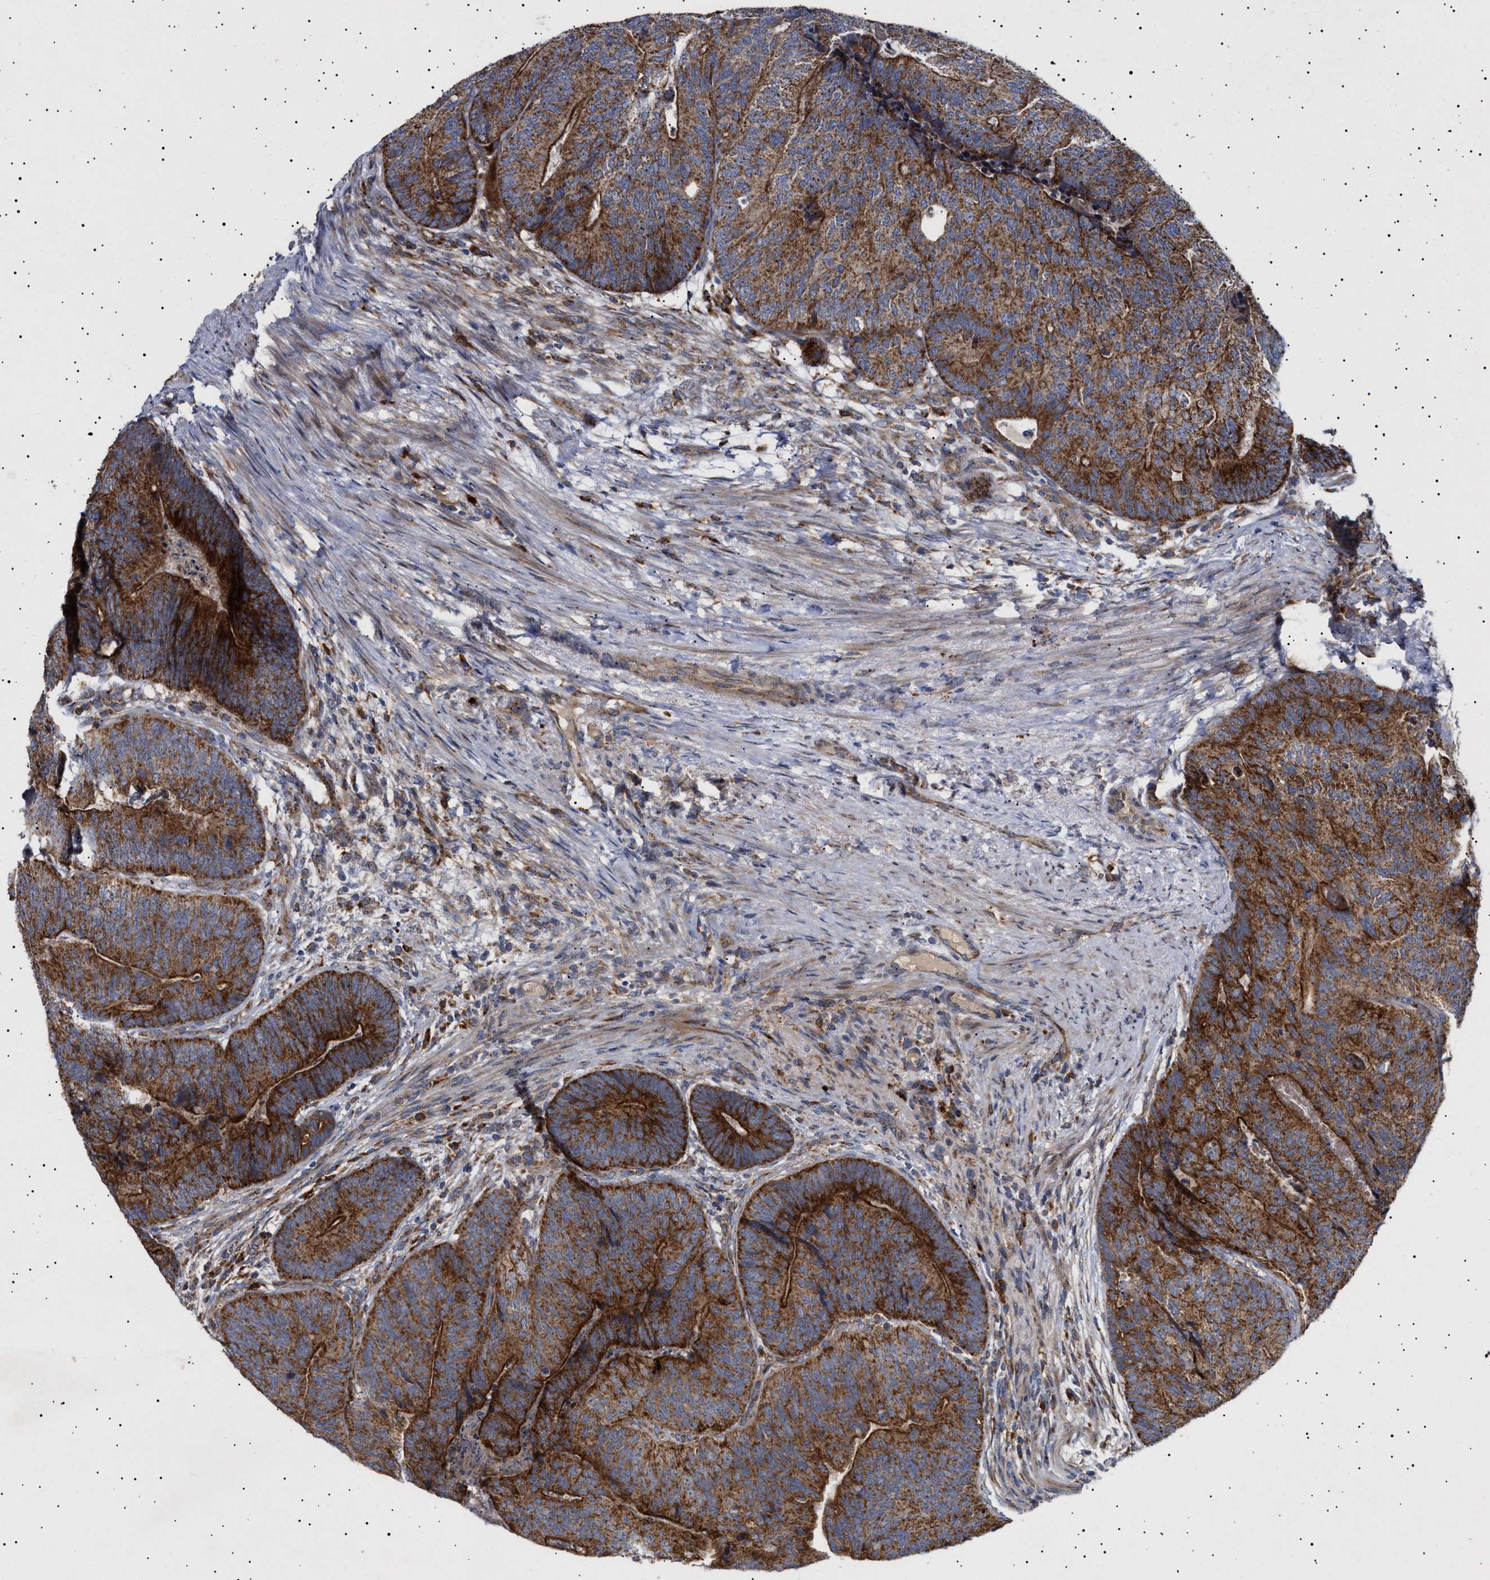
{"staining": {"intensity": "strong", "quantity": ">75%", "location": "cytoplasmic/membranous"}, "tissue": "colorectal cancer", "cell_type": "Tumor cells", "image_type": "cancer", "snomed": [{"axis": "morphology", "description": "Adenocarcinoma, NOS"}, {"axis": "topography", "description": "Colon"}], "caption": "DAB (3,3'-diaminobenzidine) immunohistochemical staining of human colorectal cancer demonstrates strong cytoplasmic/membranous protein staining in about >75% of tumor cells. (DAB (3,3'-diaminobenzidine) = brown stain, brightfield microscopy at high magnification).", "gene": "MRPL10", "patient": {"sex": "female", "age": 67}}